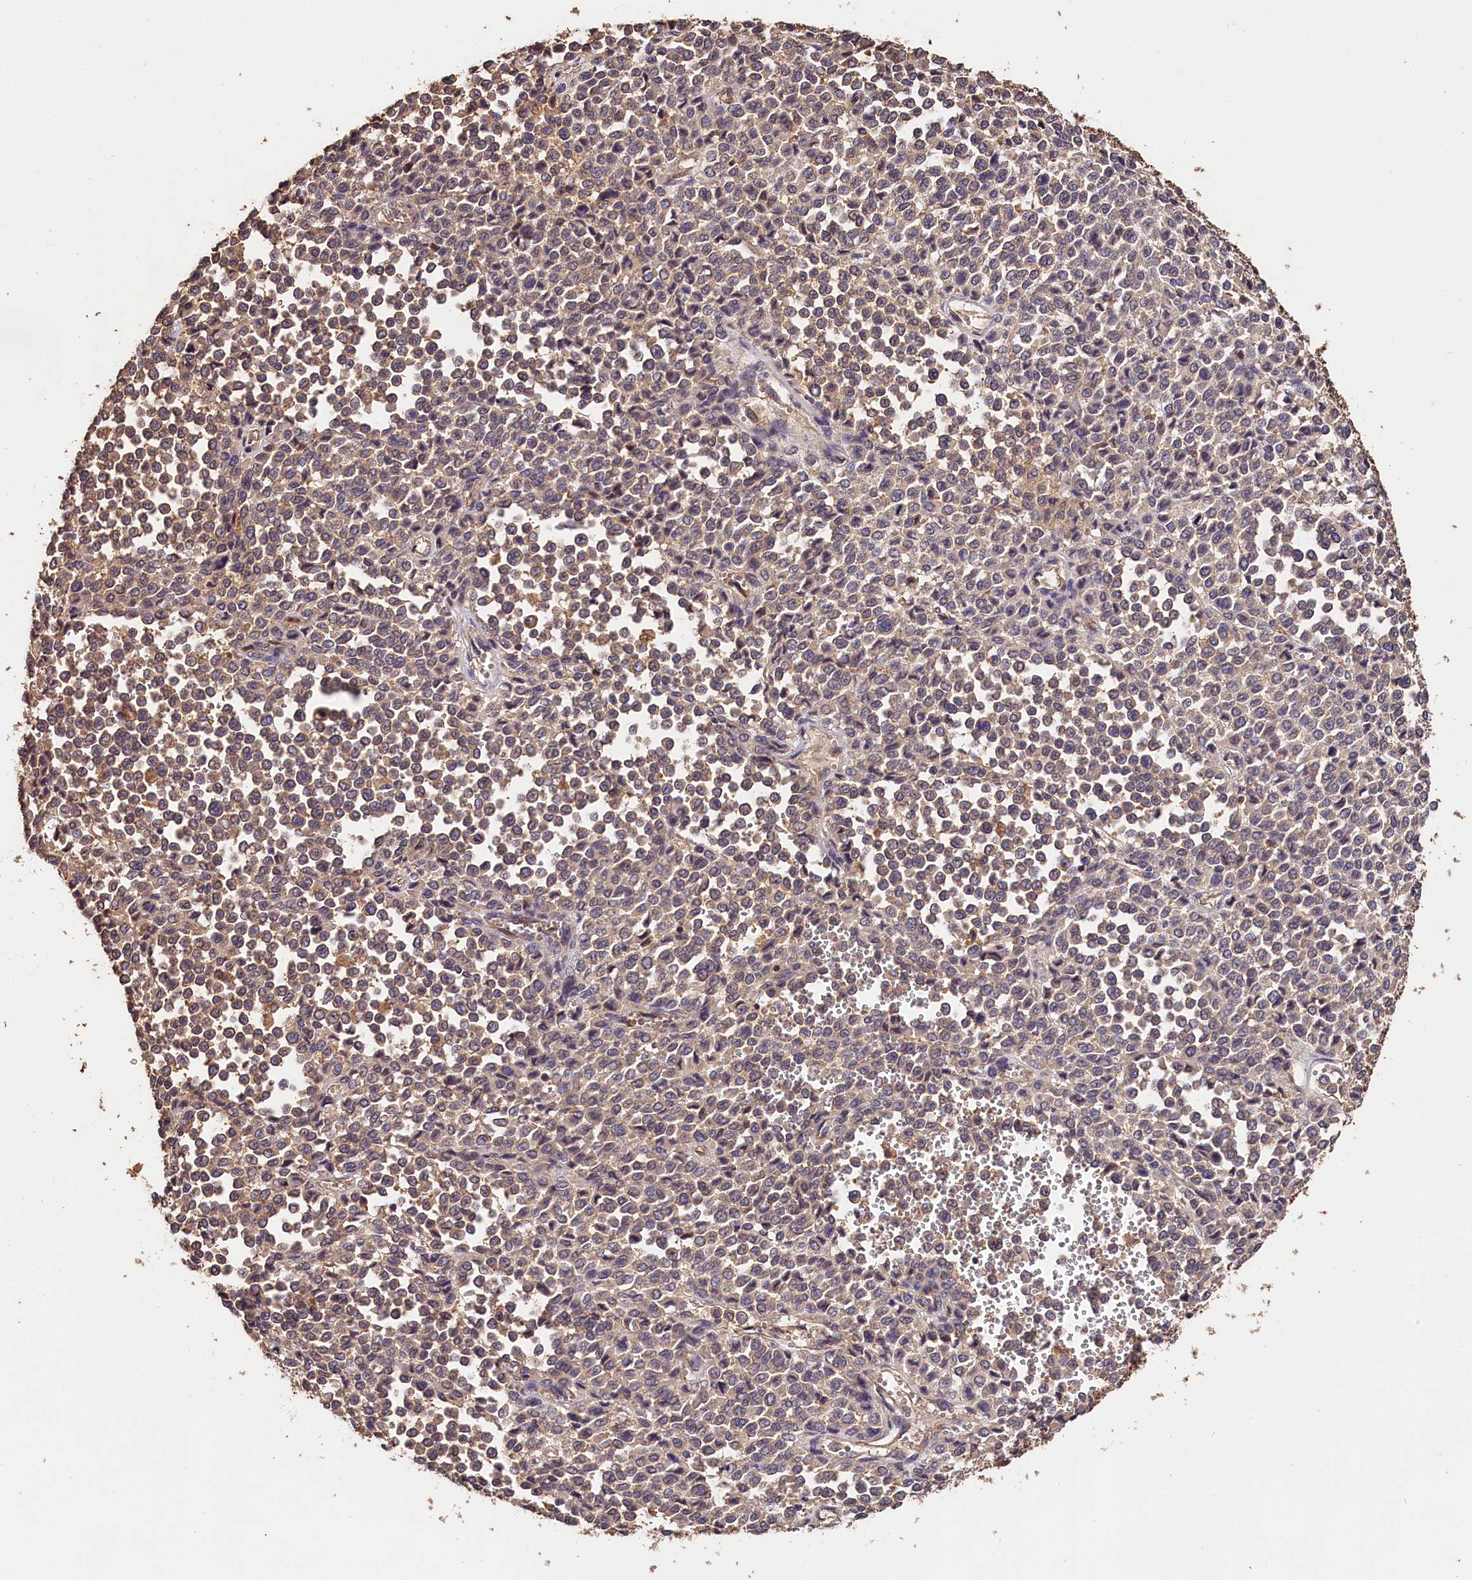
{"staining": {"intensity": "moderate", "quantity": ">75%", "location": "cytoplasmic/membranous"}, "tissue": "melanoma", "cell_type": "Tumor cells", "image_type": "cancer", "snomed": [{"axis": "morphology", "description": "Malignant melanoma, Metastatic site"}, {"axis": "topography", "description": "Pancreas"}], "caption": "Protein analysis of malignant melanoma (metastatic site) tissue exhibits moderate cytoplasmic/membranous staining in approximately >75% of tumor cells.", "gene": "OAS3", "patient": {"sex": "female", "age": 30}}